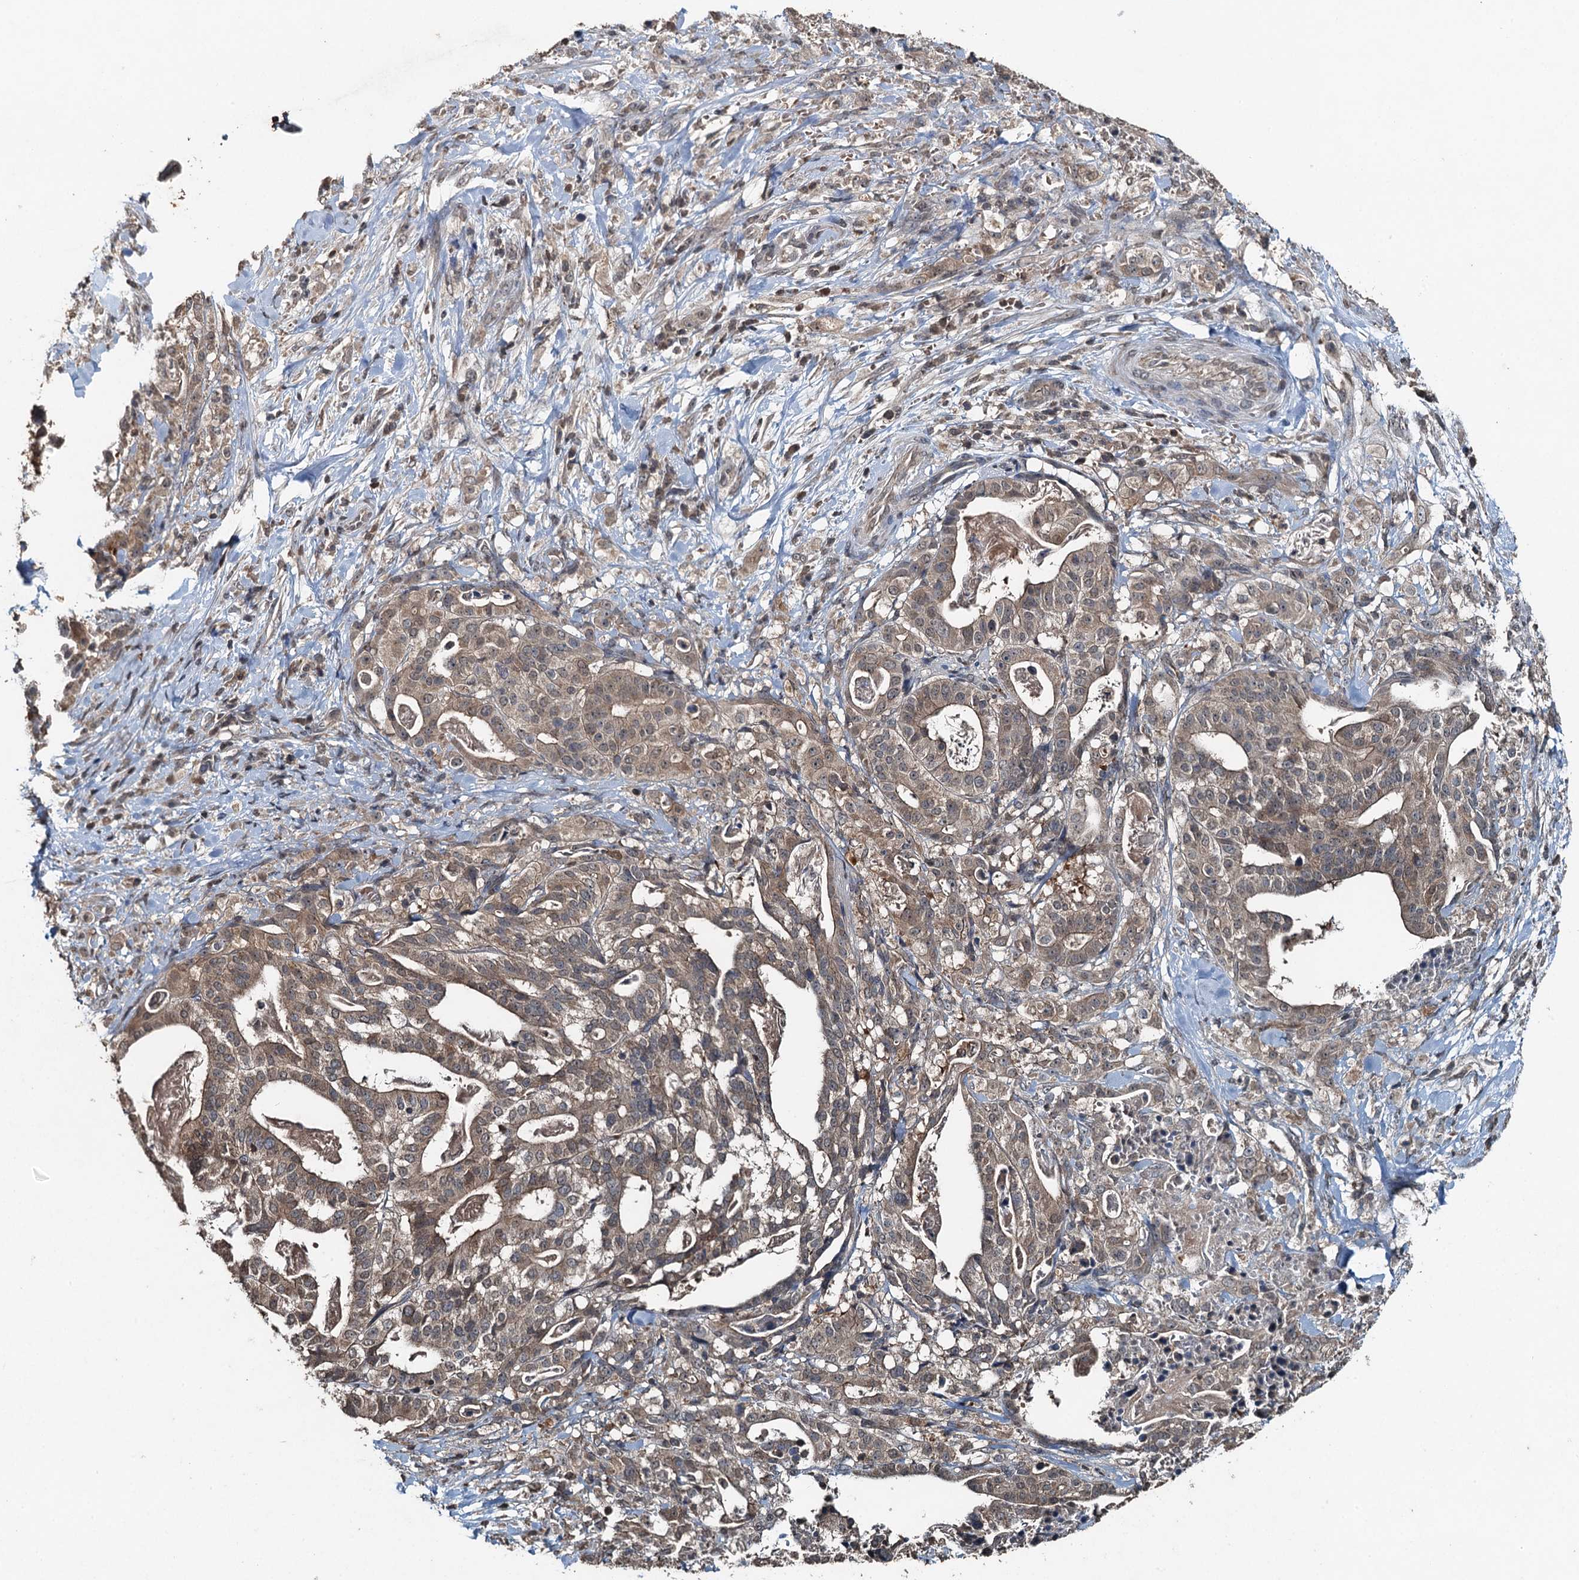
{"staining": {"intensity": "weak", "quantity": ">75%", "location": "cytoplasmic/membranous"}, "tissue": "stomach cancer", "cell_type": "Tumor cells", "image_type": "cancer", "snomed": [{"axis": "morphology", "description": "Adenocarcinoma, NOS"}, {"axis": "topography", "description": "Stomach"}], "caption": "IHC (DAB (3,3'-diaminobenzidine)) staining of adenocarcinoma (stomach) demonstrates weak cytoplasmic/membranous protein staining in about >75% of tumor cells.", "gene": "TCTN1", "patient": {"sex": "male", "age": 48}}